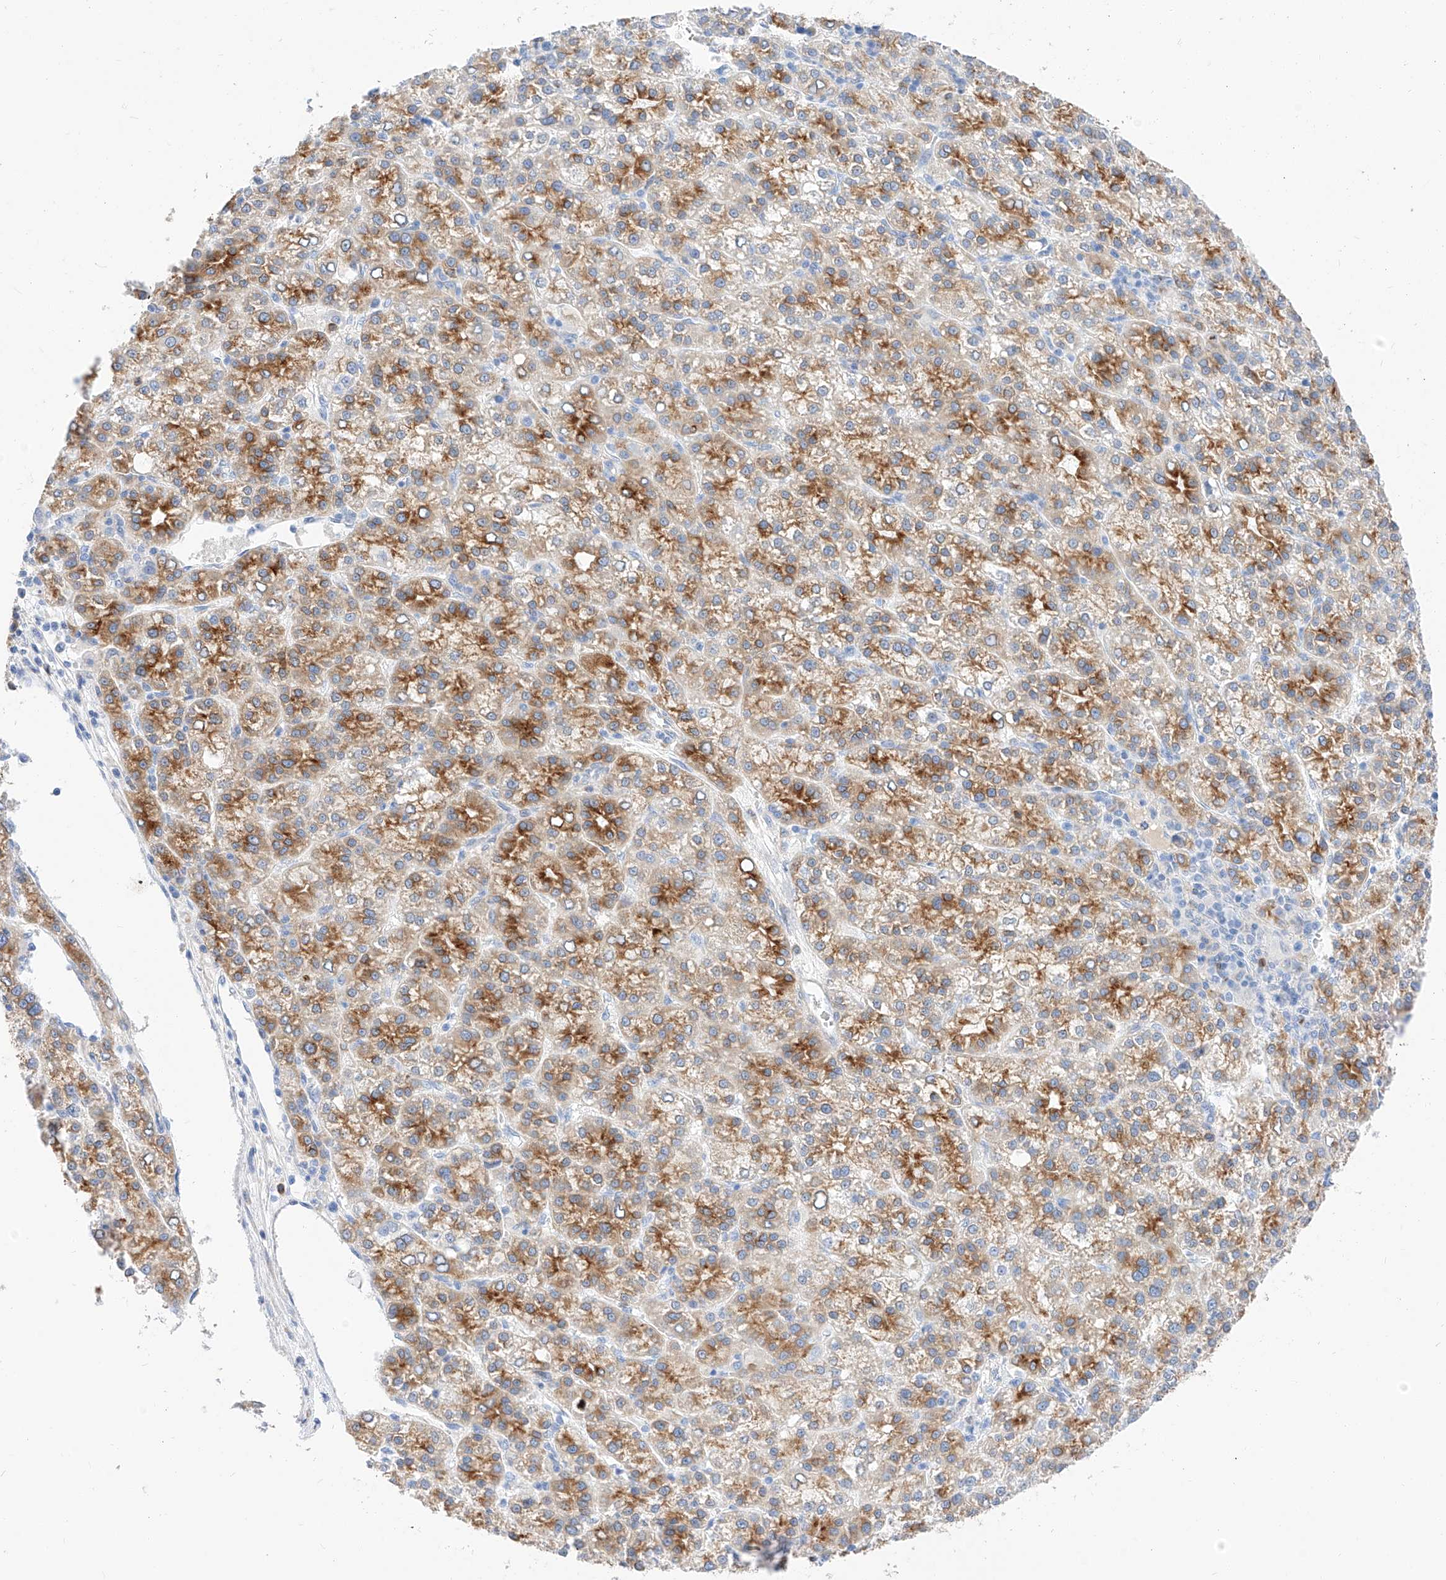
{"staining": {"intensity": "moderate", "quantity": ">75%", "location": "cytoplasmic/membranous"}, "tissue": "liver cancer", "cell_type": "Tumor cells", "image_type": "cancer", "snomed": [{"axis": "morphology", "description": "Carcinoma, Hepatocellular, NOS"}, {"axis": "topography", "description": "Liver"}], "caption": "Protein staining of liver hepatocellular carcinoma tissue reveals moderate cytoplasmic/membranous expression in about >75% of tumor cells.", "gene": "MAP7", "patient": {"sex": "female", "age": 58}}